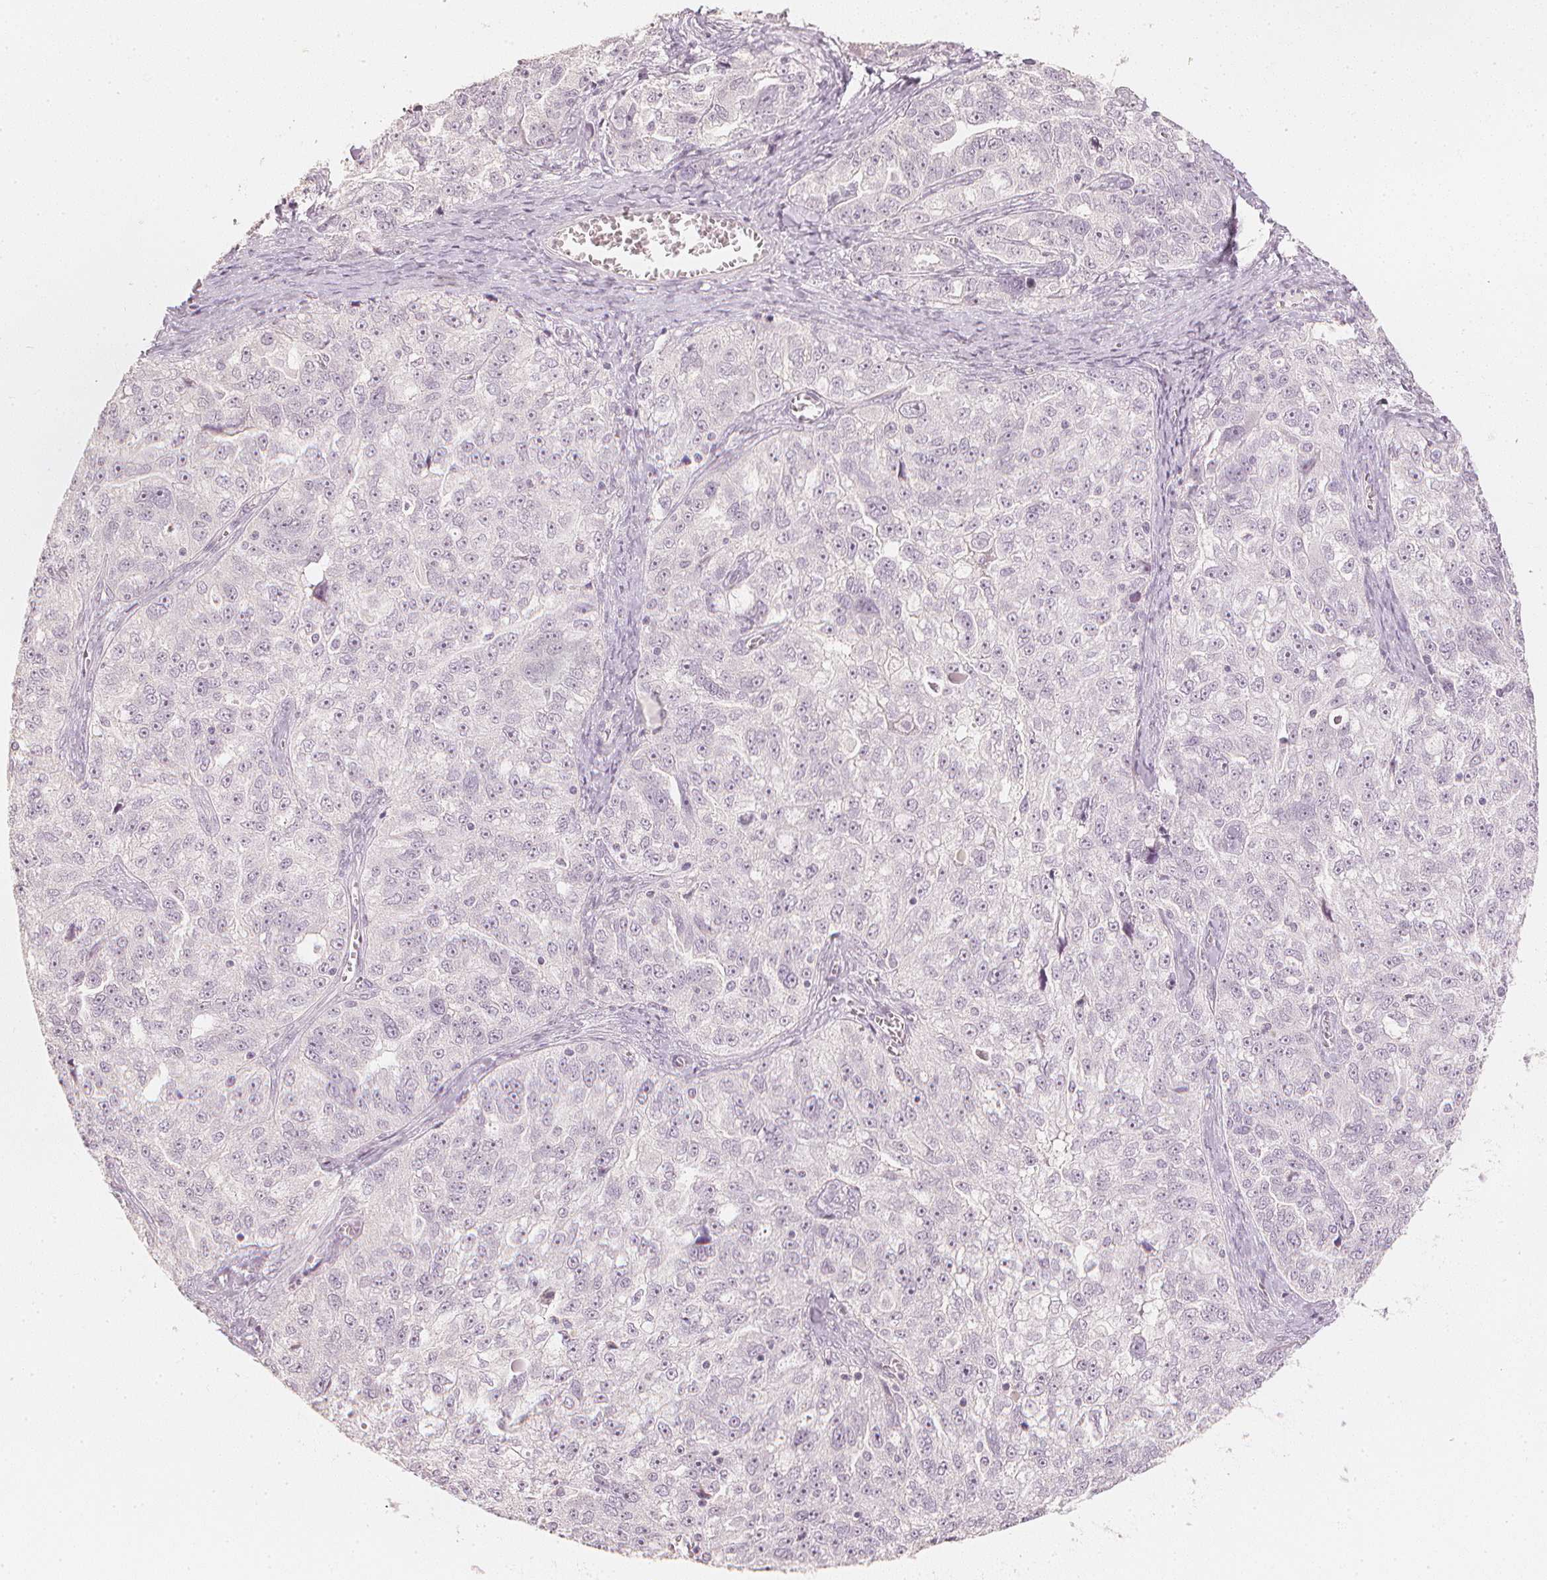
{"staining": {"intensity": "negative", "quantity": "none", "location": "none"}, "tissue": "ovarian cancer", "cell_type": "Tumor cells", "image_type": "cancer", "snomed": [{"axis": "morphology", "description": "Cystadenocarcinoma, serous, NOS"}, {"axis": "topography", "description": "Ovary"}], "caption": "IHC photomicrograph of neoplastic tissue: human ovarian cancer stained with DAB demonstrates no significant protein expression in tumor cells.", "gene": "CALB1", "patient": {"sex": "female", "age": 51}}